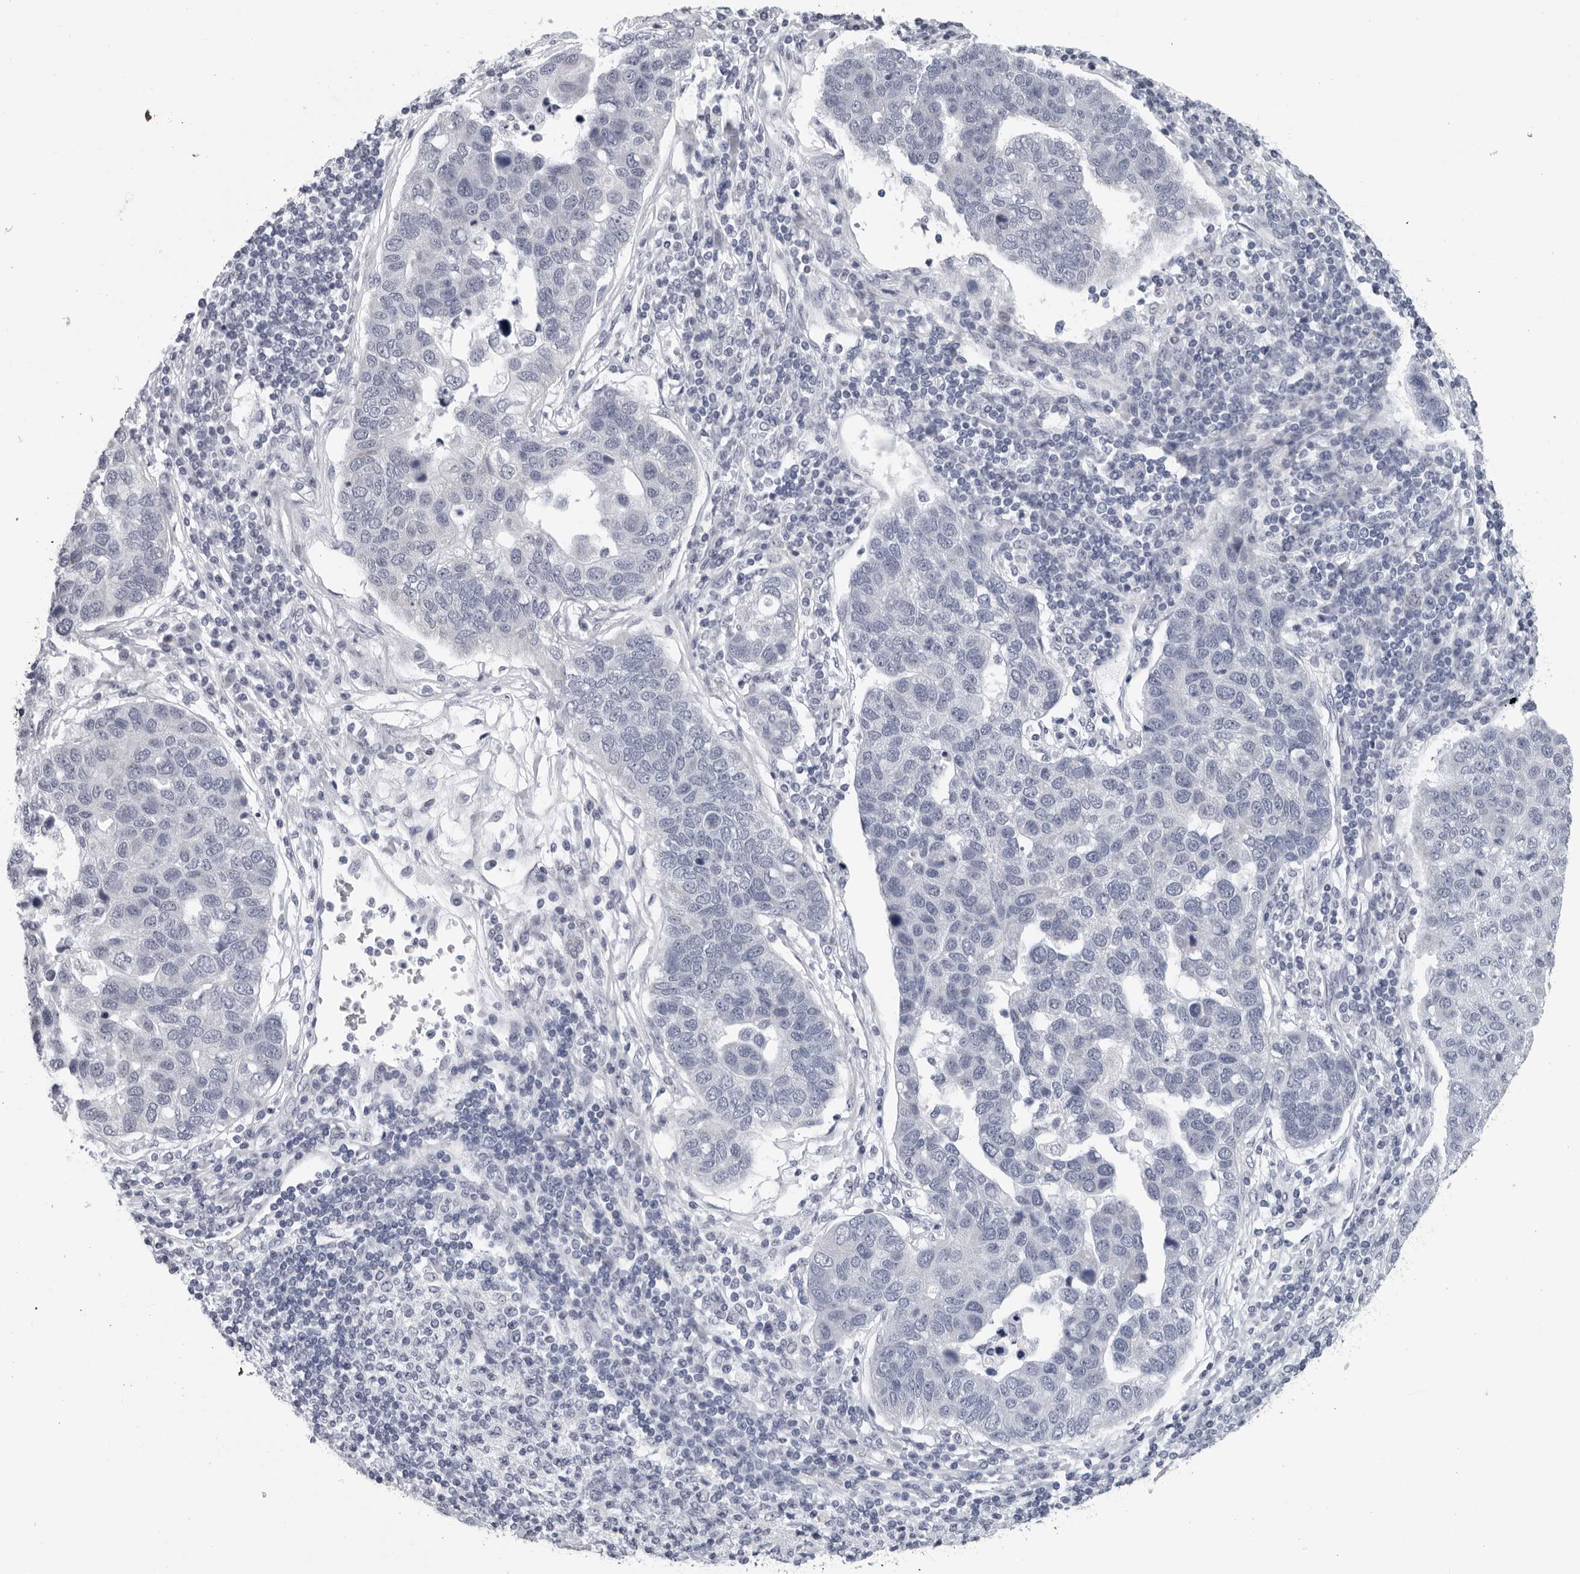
{"staining": {"intensity": "negative", "quantity": "none", "location": "none"}, "tissue": "pancreatic cancer", "cell_type": "Tumor cells", "image_type": "cancer", "snomed": [{"axis": "morphology", "description": "Adenocarcinoma, NOS"}, {"axis": "topography", "description": "Pancreas"}], "caption": "Adenocarcinoma (pancreatic) was stained to show a protein in brown. There is no significant positivity in tumor cells.", "gene": "CPT2", "patient": {"sex": "female", "age": 61}}